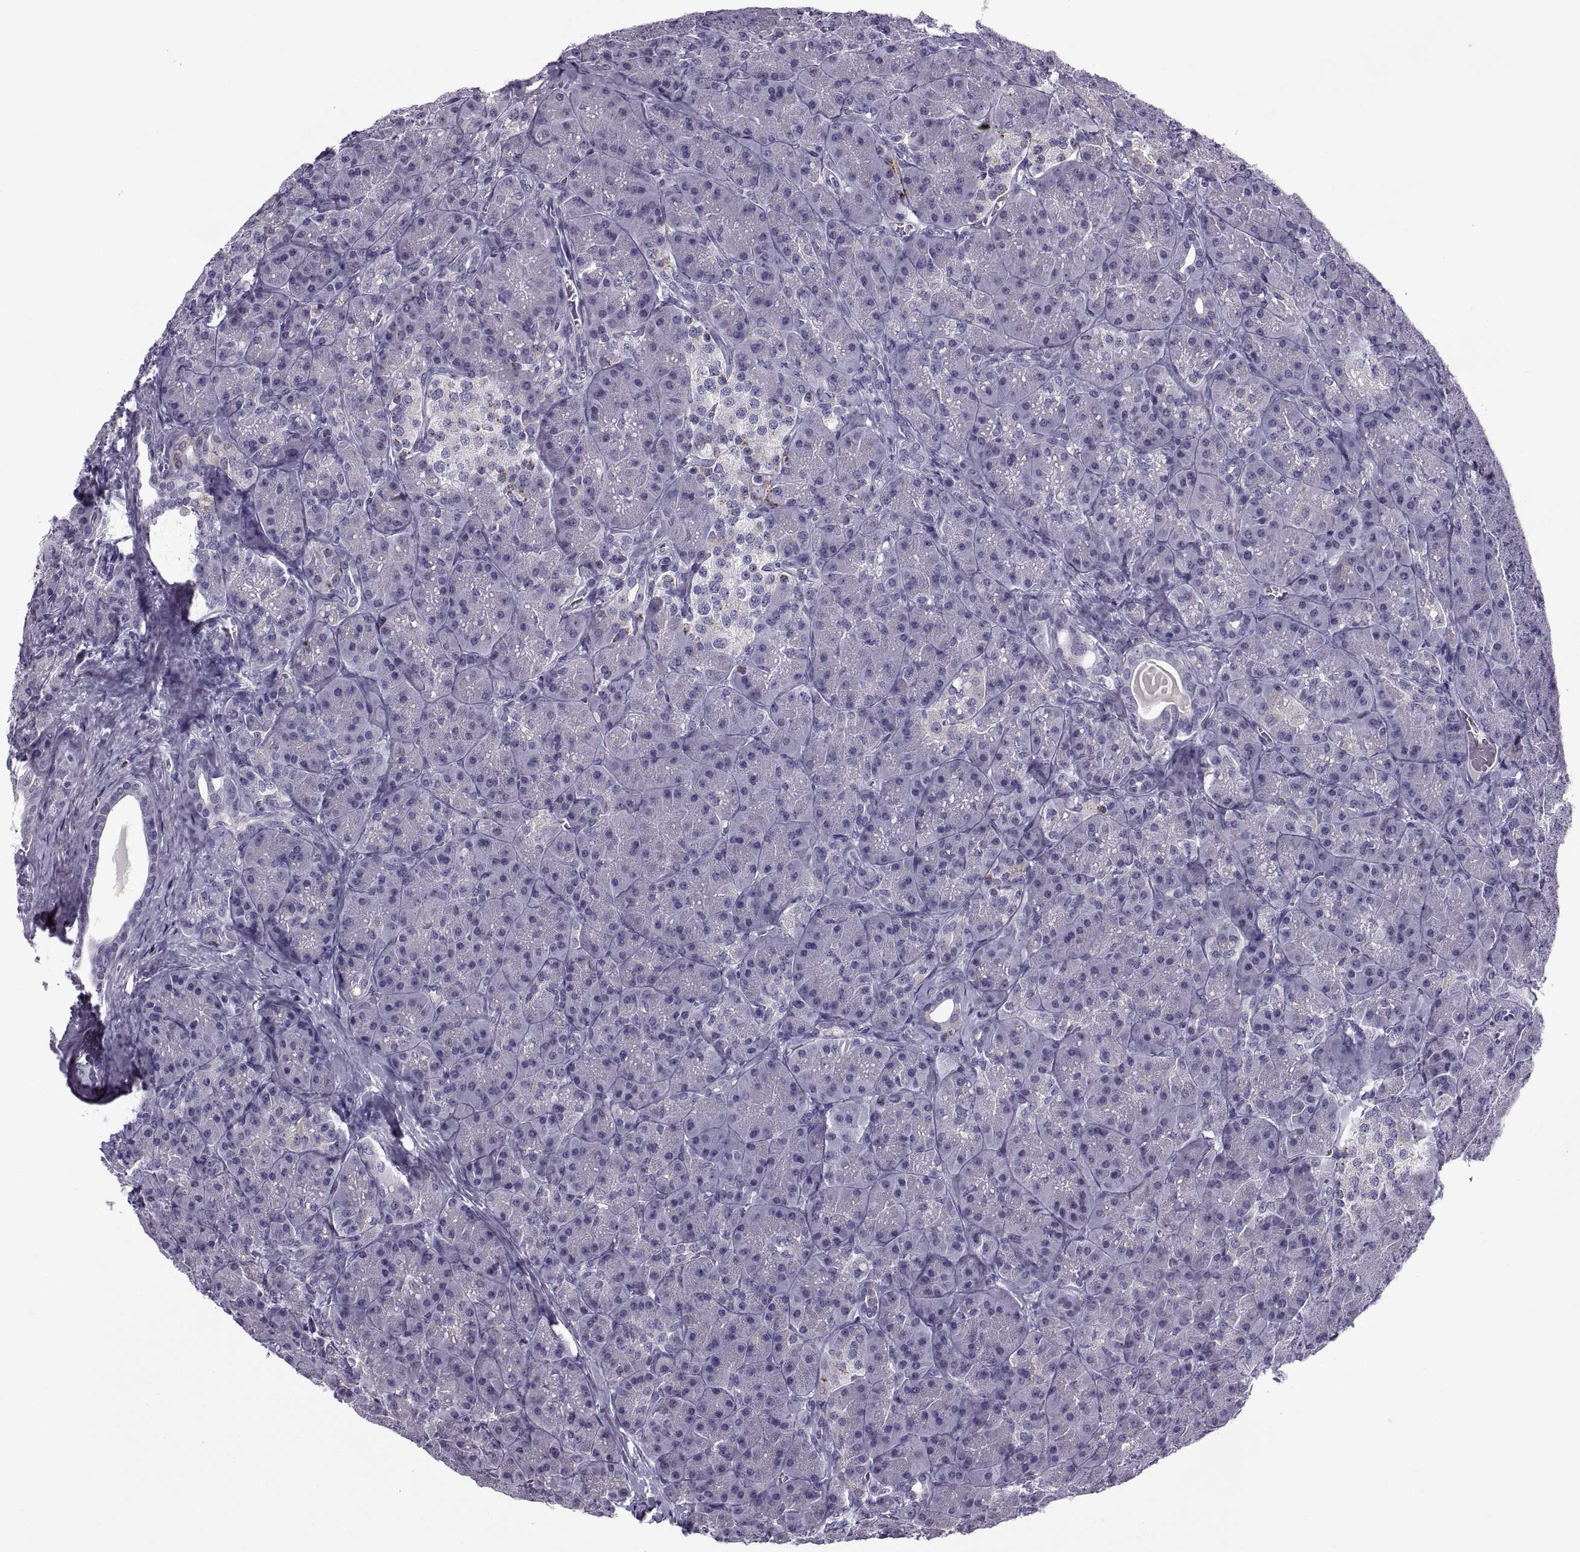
{"staining": {"intensity": "negative", "quantity": "none", "location": "none"}, "tissue": "pancreas", "cell_type": "Exocrine glandular cells", "image_type": "normal", "snomed": [{"axis": "morphology", "description": "Normal tissue, NOS"}, {"axis": "topography", "description": "Pancreas"}], "caption": "Immunohistochemistry image of benign human pancreas stained for a protein (brown), which reveals no staining in exocrine glandular cells.", "gene": "MAGEB1", "patient": {"sex": "male", "age": 57}}